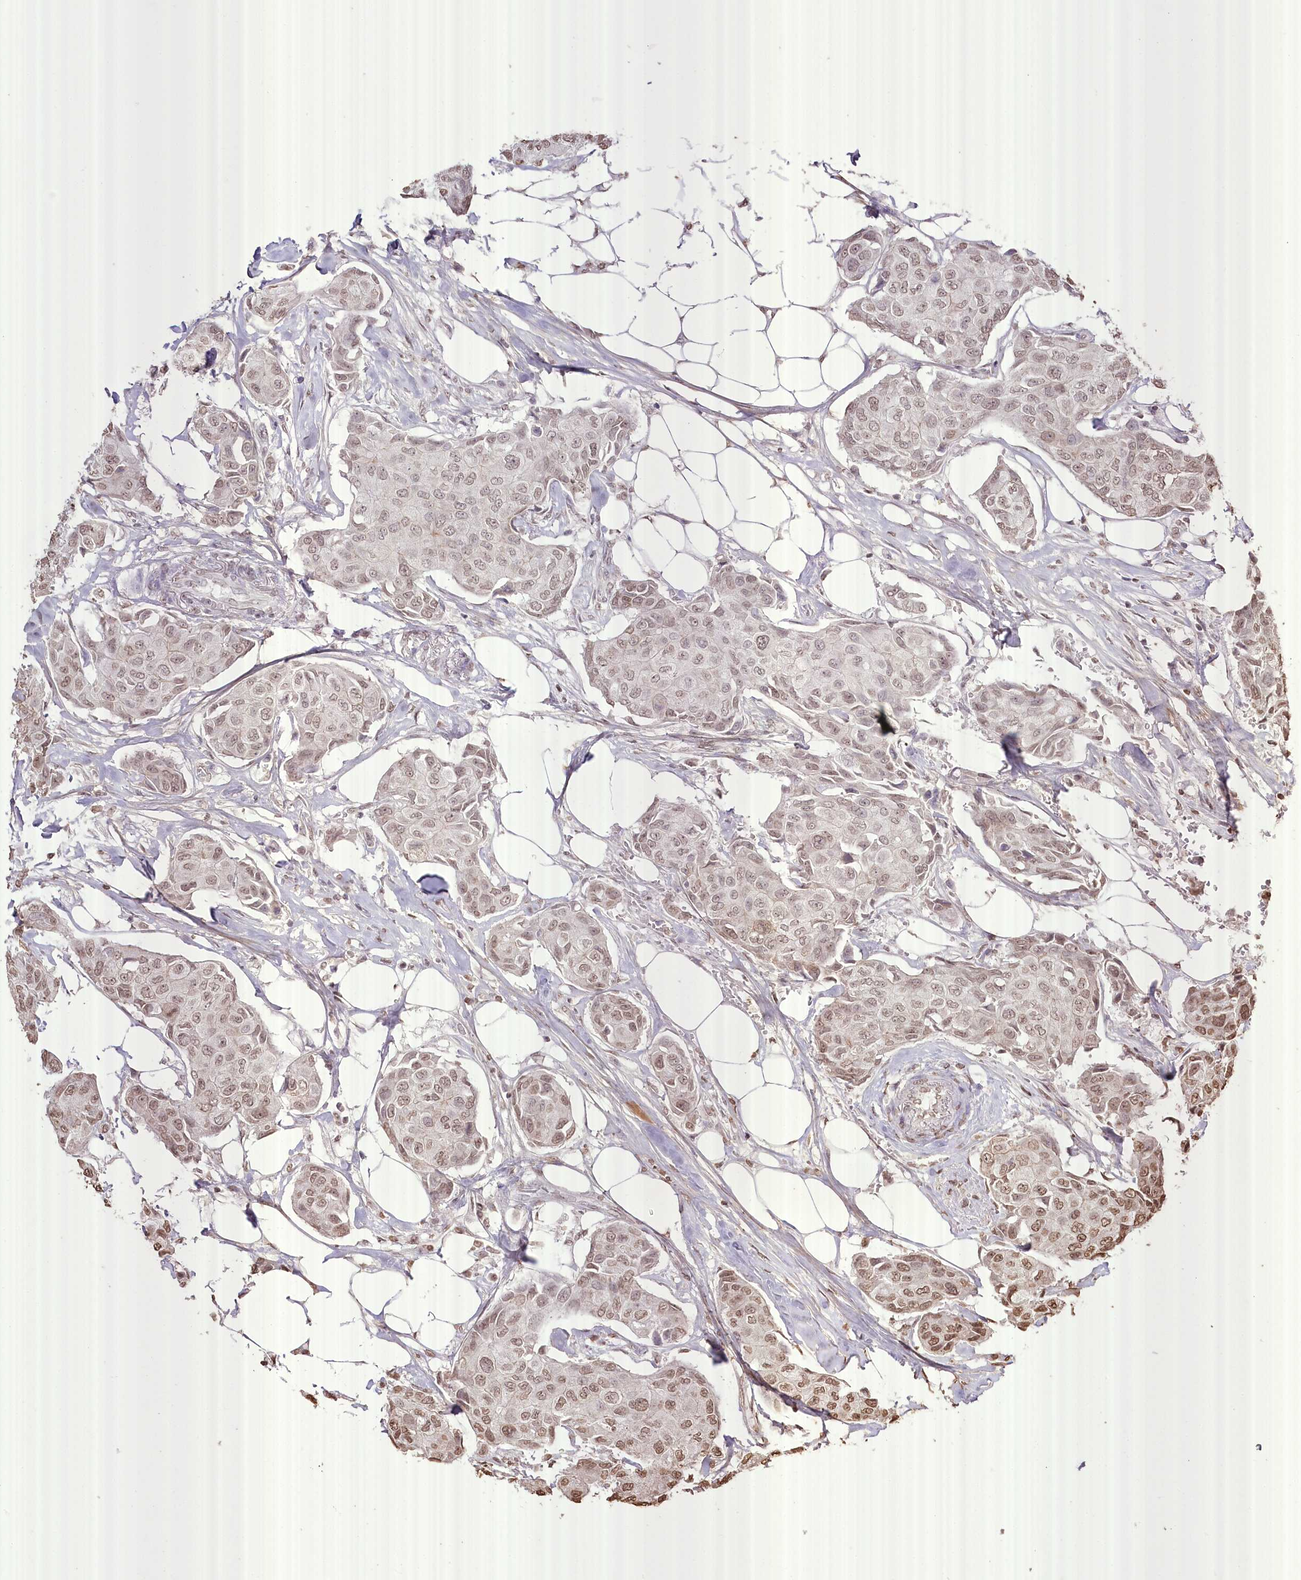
{"staining": {"intensity": "moderate", "quantity": "25%-75%", "location": "nuclear"}, "tissue": "breast cancer", "cell_type": "Tumor cells", "image_type": "cancer", "snomed": [{"axis": "morphology", "description": "Duct carcinoma"}, {"axis": "topography", "description": "Breast"}], "caption": "An image of invasive ductal carcinoma (breast) stained for a protein reveals moderate nuclear brown staining in tumor cells. (Stains: DAB in brown, nuclei in blue, Microscopy: brightfield microscopy at high magnification).", "gene": "SLC39A10", "patient": {"sex": "female", "age": 80}}